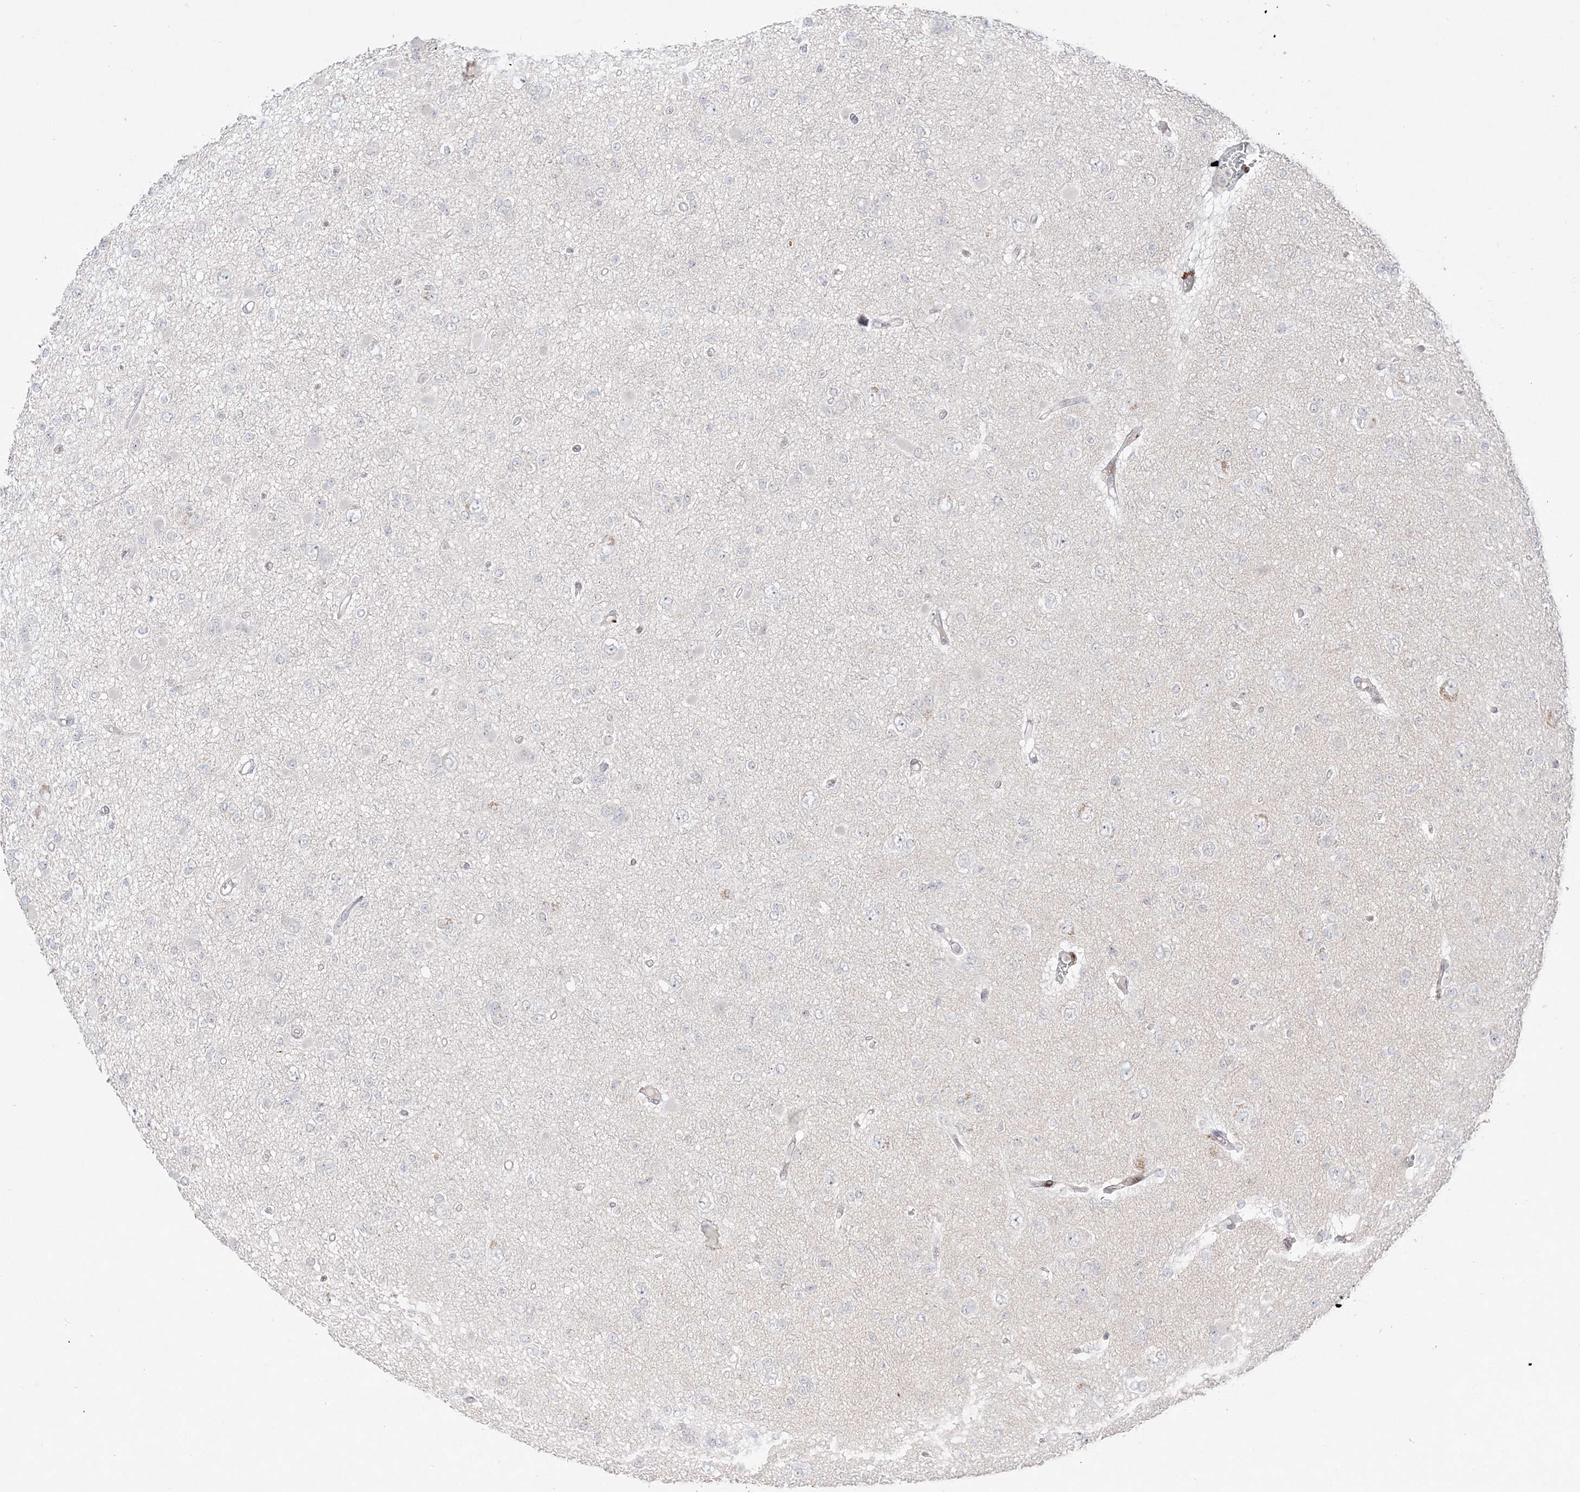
{"staining": {"intensity": "negative", "quantity": "none", "location": "none"}, "tissue": "glioma", "cell_type": "Tumor cells", "image_type": "cancer", "snomed": [{"axis": "morphology", "description": "Glioma, malignant, Low grade"}, {"axis": "topography", "description": "Brain"}], "caption": "A photomicrograph of malignant low-grade glioma stained for a protein shows no brown staining in tumor cells.", "gene": "SH3BP4", "patient": {"sex": "female", "age": 22}}